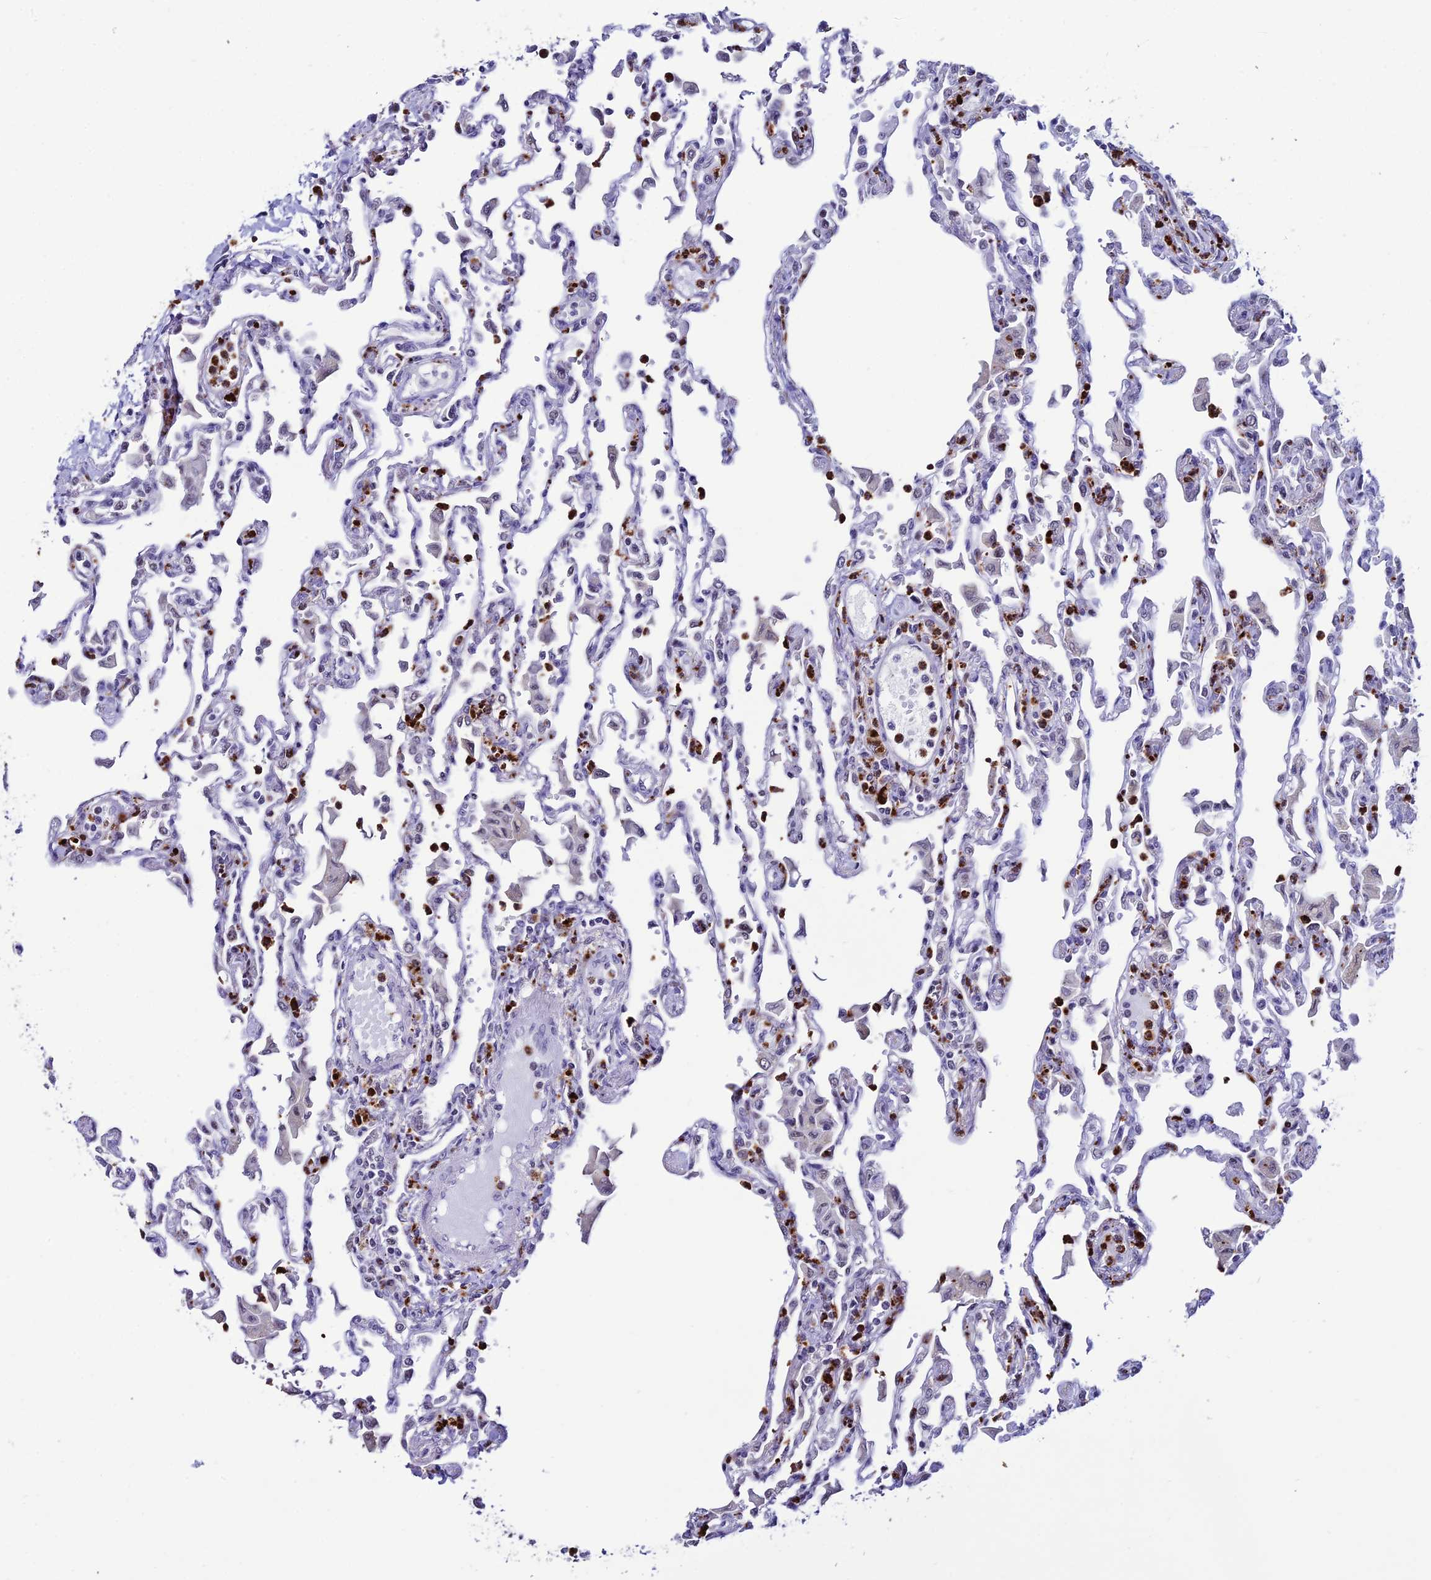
{"staining": {"intensity": "negative", "quantity": "none", "location": "none"}, "tissue": "lung", "cell_type": "Alveolar cells", "image_type": "normal", "snomed": [{"axis": "morphology", "description": "Normal tissue, NOS"}, {"axis": "topography", "description": "Bronchus"}, {"axis": "topography", "description": "Lung"}], "caption": "An image of human lung is negative for staining in alveolar cells. (Immunohistochemistry (ihc), brightfield microscopy, high magnification).", "gene": "MFSD2B", "patient": {"sex": "female", "age": 49}}